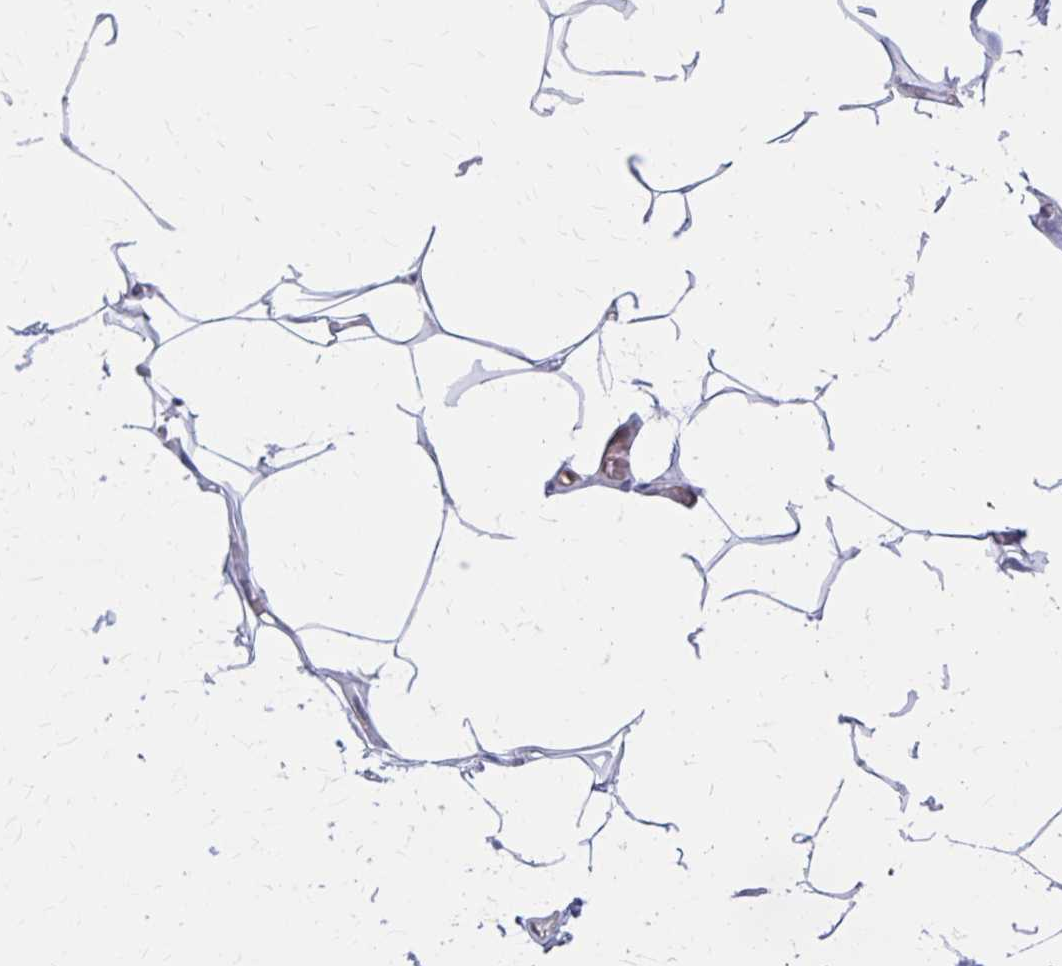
{"staining": {"intensity": "negative", "quantity": "none", "location": "none"}, "tissue": "adipose tissue", "cell_type": "Adipocytes", "image_type": "normal", "snomed": [{"axis": "morphology", "description": "Normal tissue, NOS"}, {"axis": "topography", "description": "Skin"}, {"axis": "topography", "description": "Peripheral nerve tissue"}], "caption": "The immunohistochemistry image has no significant staining in adipocytes of adipose tissue.", "gene": "CLIC2", "patient": {"sex": "female", "age": 45}}